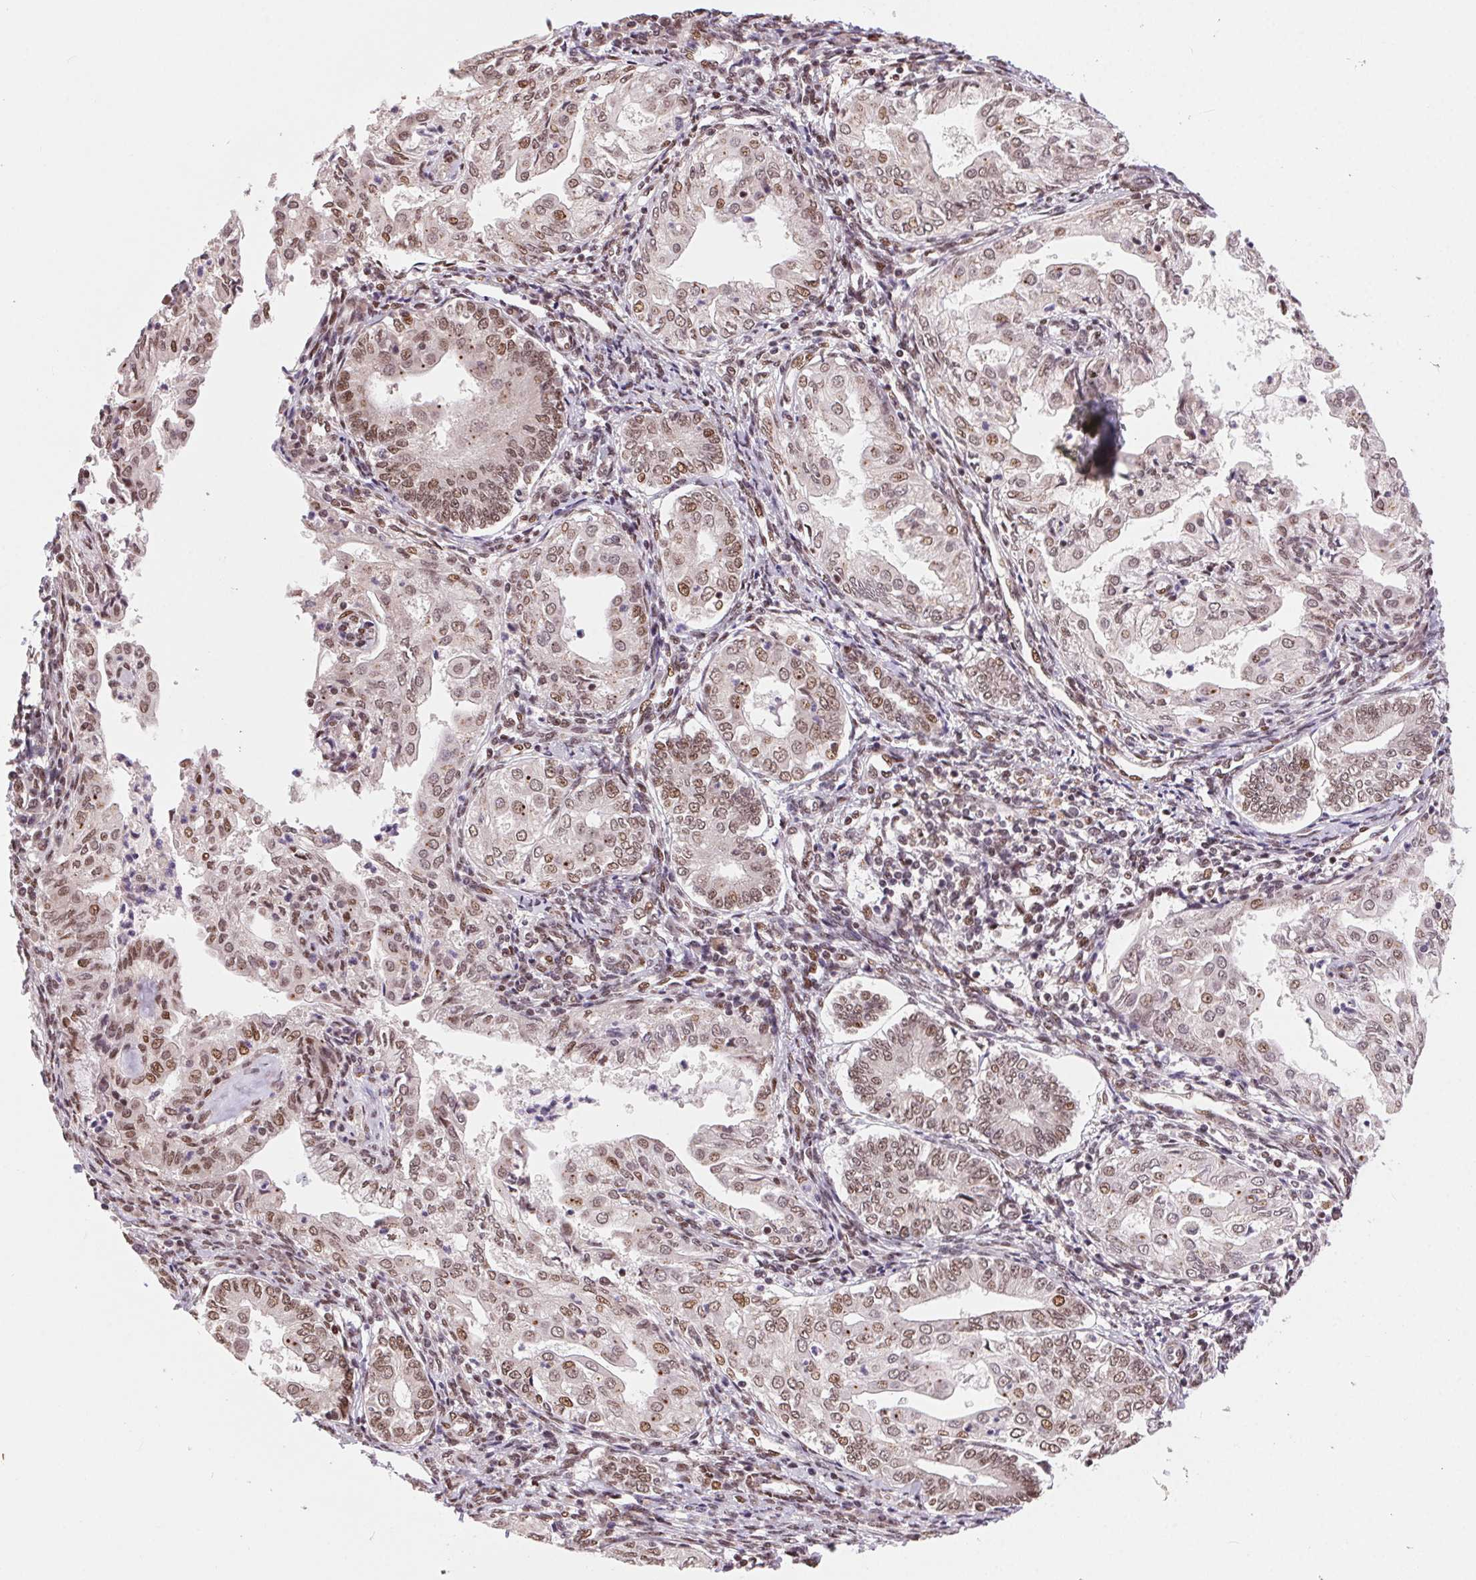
{"staining": {"intensity": "moderate", "quantity": ">75%", "location": "nuclear"}, "tissue": "endometrial cancer", "cell_type": "Tumor cells", "image_type": "cancer", "snomed": [{"axis": "morphology", "description": "Adenocarcinoma, NOS"}, {"axis": "topography", "description": "Endometrium"}], "caption": "The image displays immunohistochemical staining of endometrial cancer (adenocarcinoma). There is moderate nuclear positivity is appreciated in about >75% of tumor cells.", "gene": "RAD23A", "patient": {"sex": "female", "age": 68}}